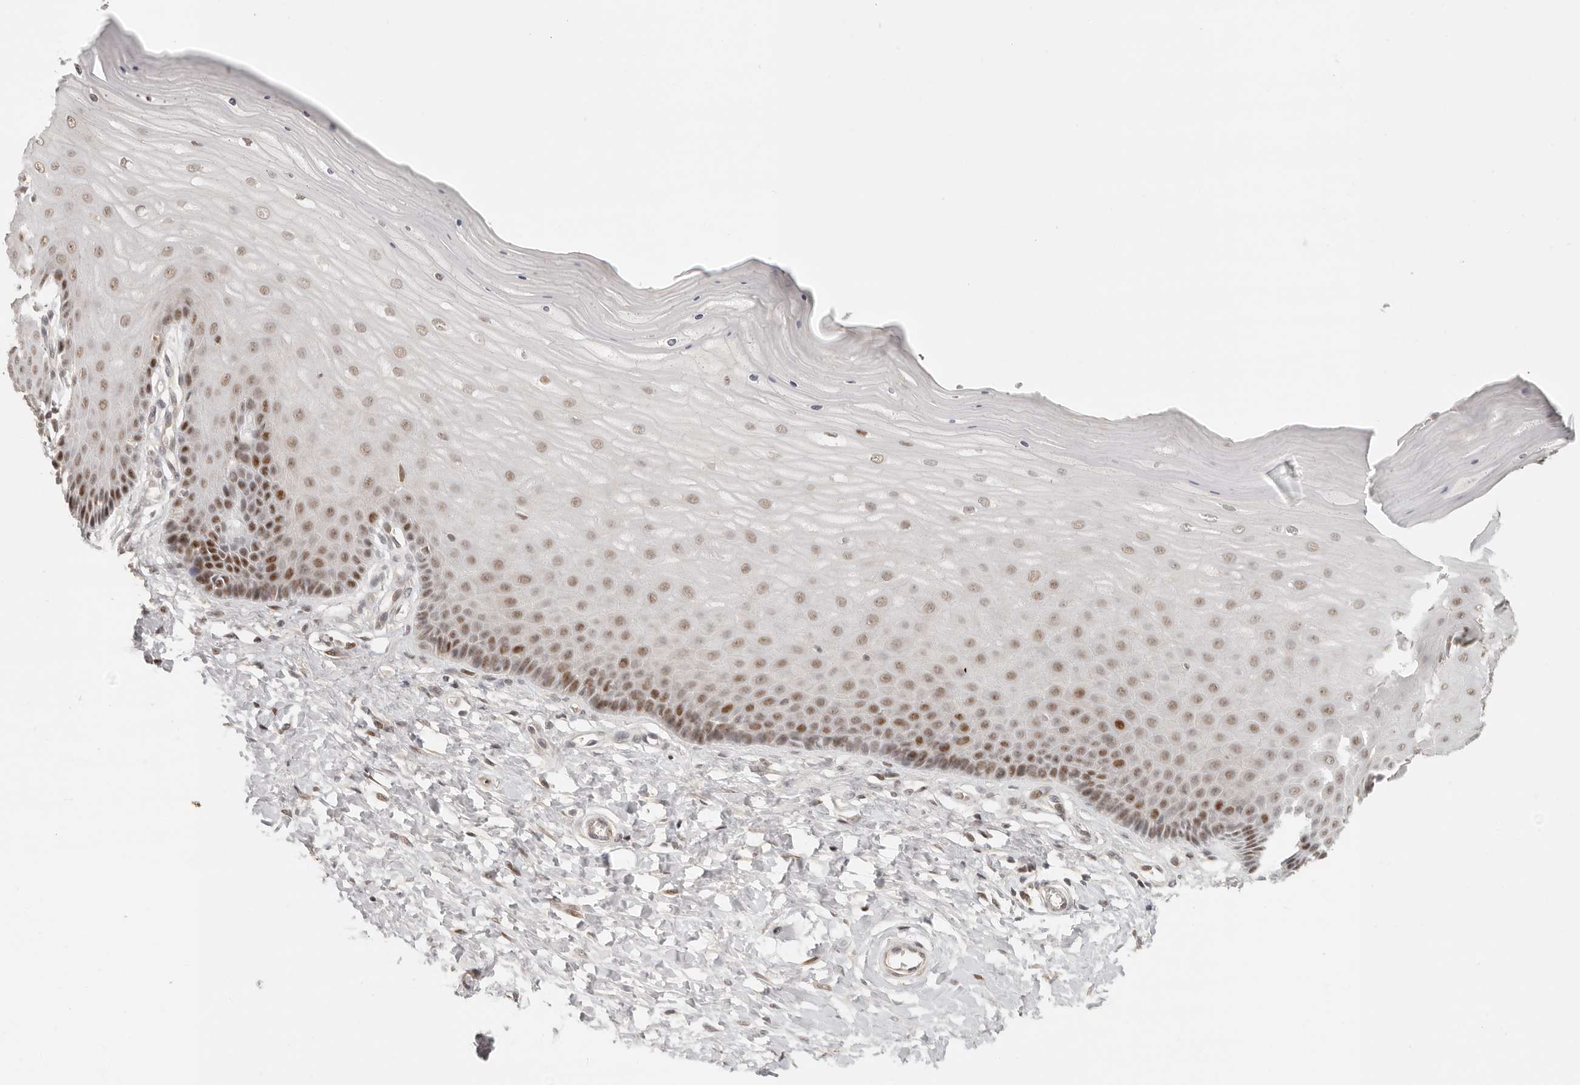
{"staining": {"intensity": "moderate", "quantity": "25%-75%", "location": "cytoplasmic/membranous,nuclear"}, "tissue": "cervix", "cell_type": "Glandular cells", "image_type": "normal", "snomed": [{"axis": "morphology", "description": "Normal tissue, NOS"}, {"axis": "topography", "description": "Cervix"}], "caption": "IHC histopathology image of benign cervix stained for a protein (brown), which shows medium levels of moderate cytoplasmic/membranous,nuclear staining in approximately 25%-75% of glandular cells.", "gene": "GPBP1L1", "patient": {"sex": "female", "age": 55}}